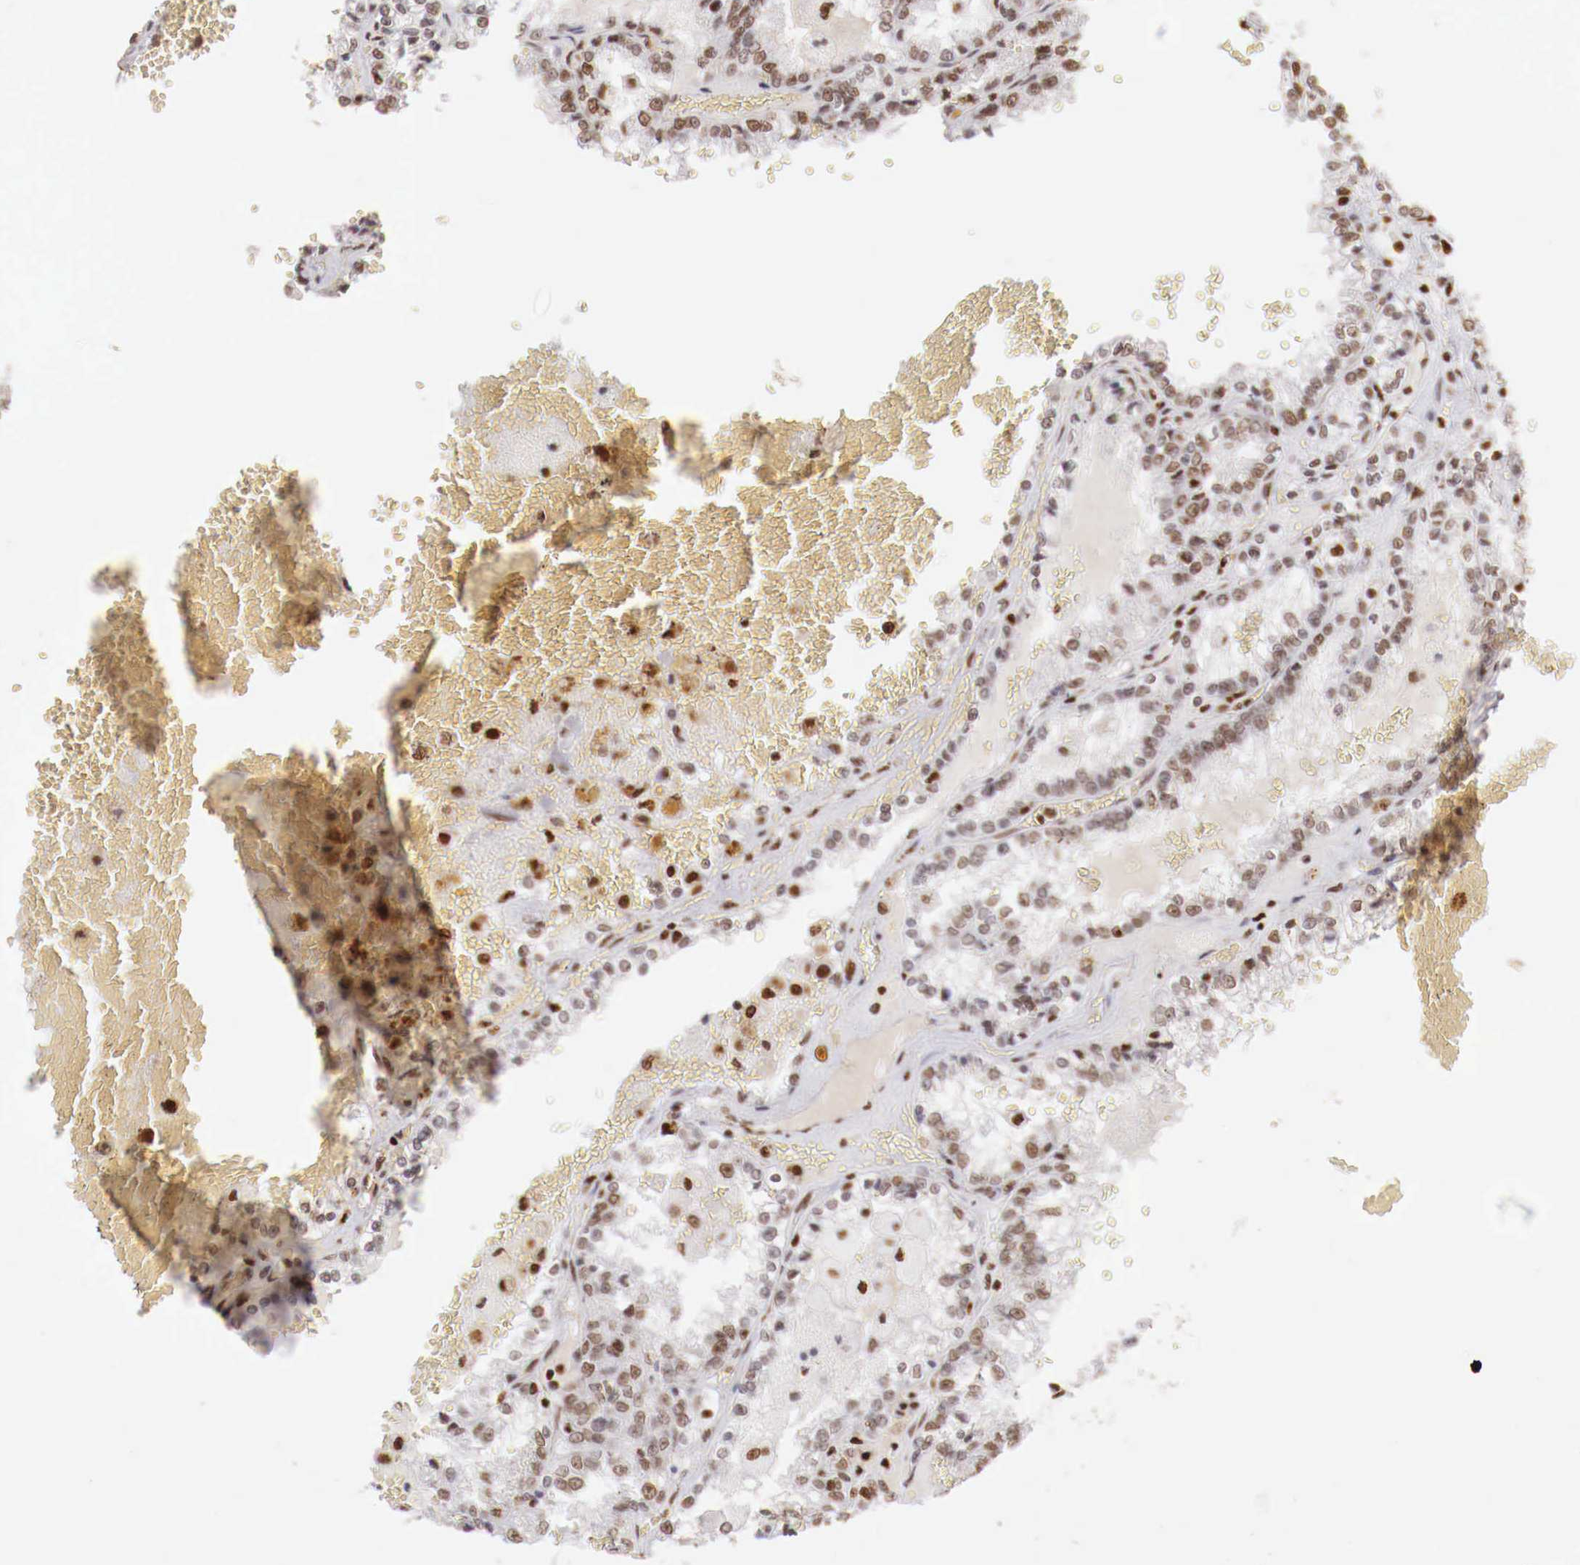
{"staining": {"intensity": "weak", "quantity": ">75%", "location": "nuclear"}, "tissue": "renal cancer", "cell_type": "Tumor cells", "image_type": "cancer", "snomed": [{"axis": "morphology", "description": "Adenocarcinoma, NOS"}, {"axis": "topography", "description": "Kidney"}], "caption": "Immunohistochemistry micrograph of neoplastic tissue: human adenocarcinoma (renal) stained using immunohistochemistry exhibits low levels of weak protein expression localized specifically in the nuclear of tumor cells, appearing as a nuclear brown color.", "gene": "MAX", "patient": {"sex": "female", "age": 56}}